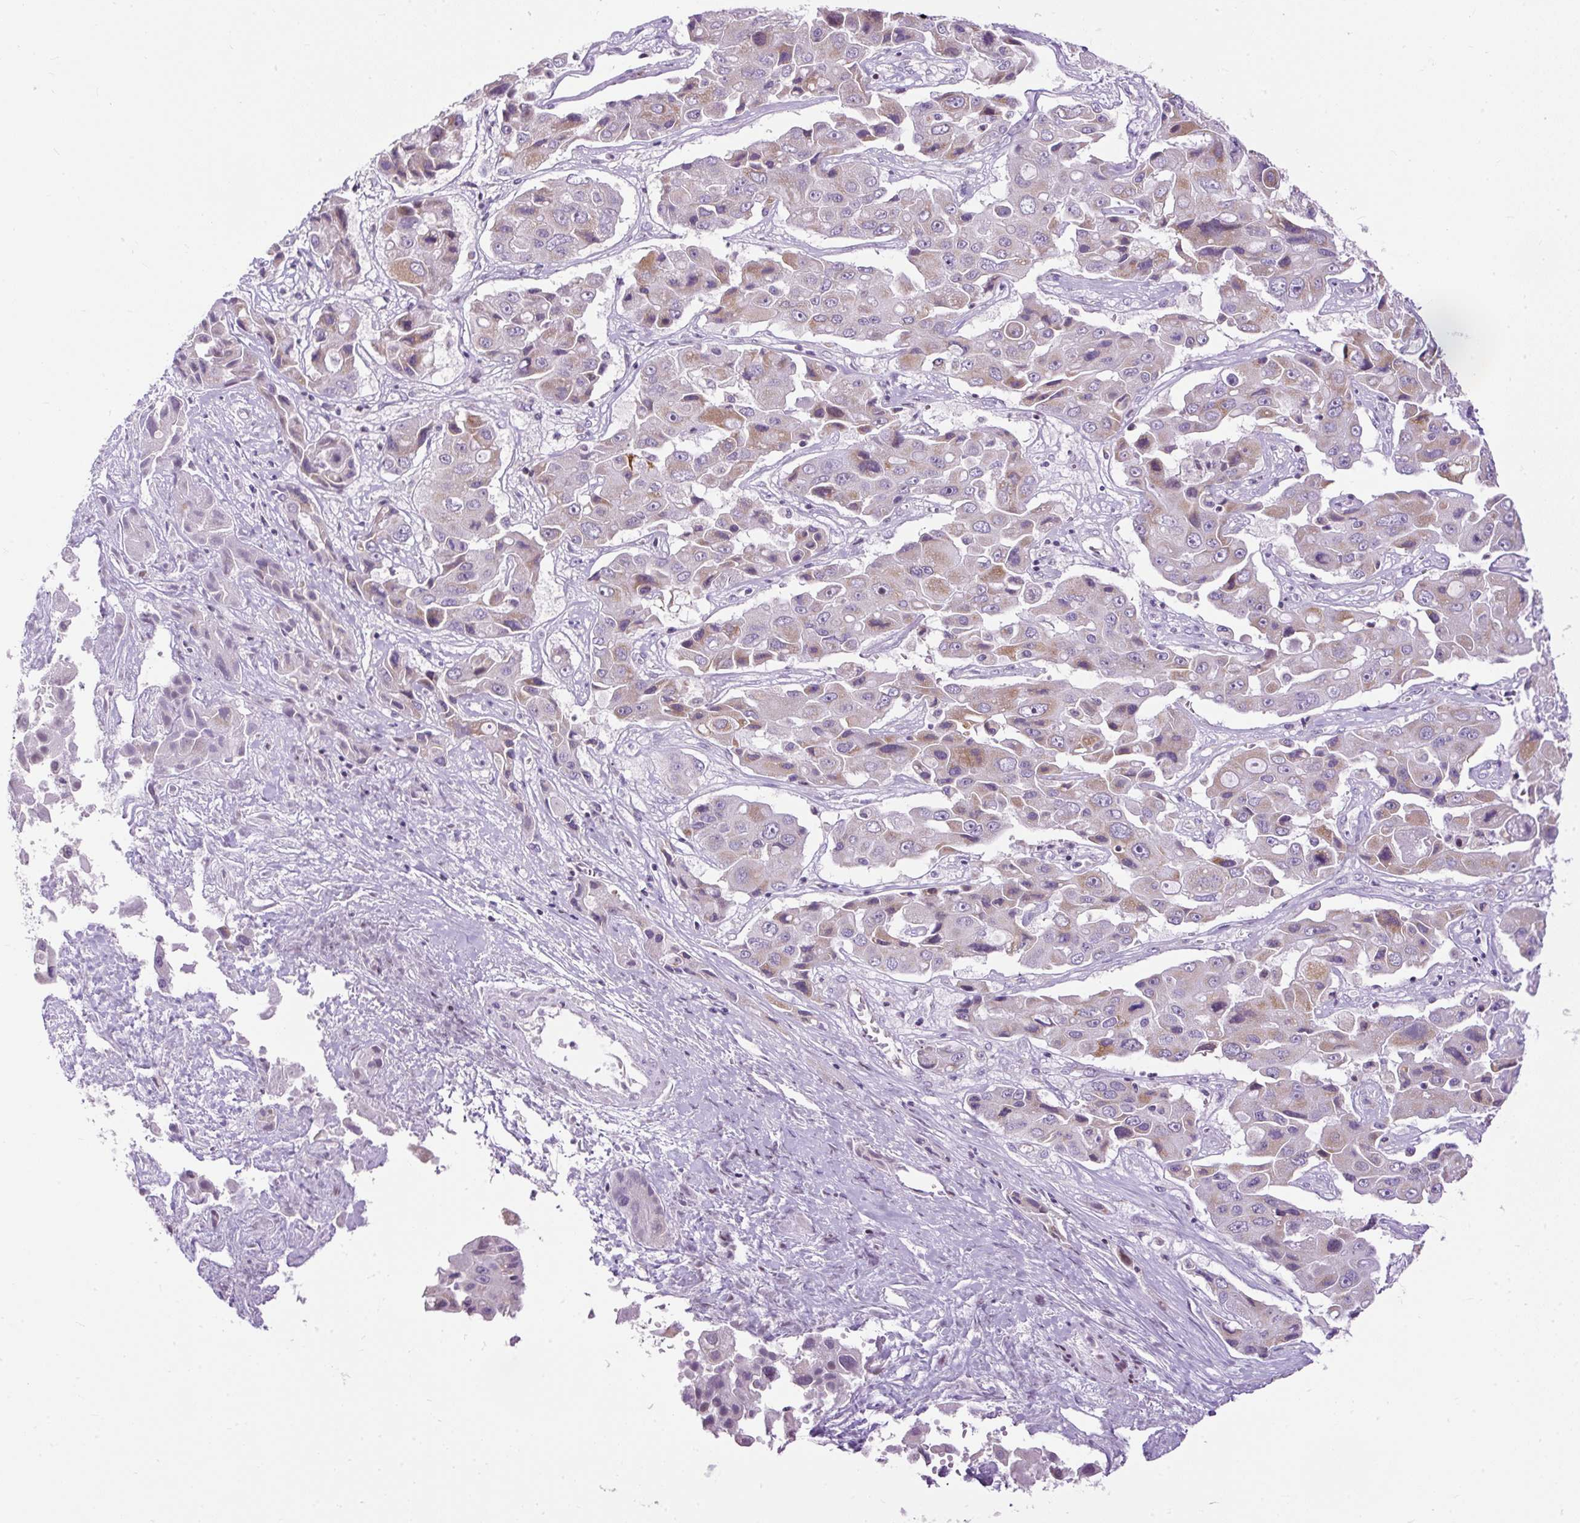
{"staining": {"intensity": "weak", "quantity": "25%-75%", "location": "cytoplasmic/membranous"}, "tissue": "liver cancer", "cell_type": "Tumor cells", "image_type": "cancer", "snomed": [{"axis": "morphology", "description": "Cholangiocarcinoma"}, {"axis": "topography", "description": "Liver"}], "caption": "Cholangiocarcinoma (liver) tissue shows weak cytoplasmic/membranous positivity in about 25%-75% of tumor cells (DAB (3,3'-diaminobenzidine) IHC, brown staining for protein, blue staining for nuclei).", "gene": "FMC1", "patient": {"sex": "male", "age": 67}}